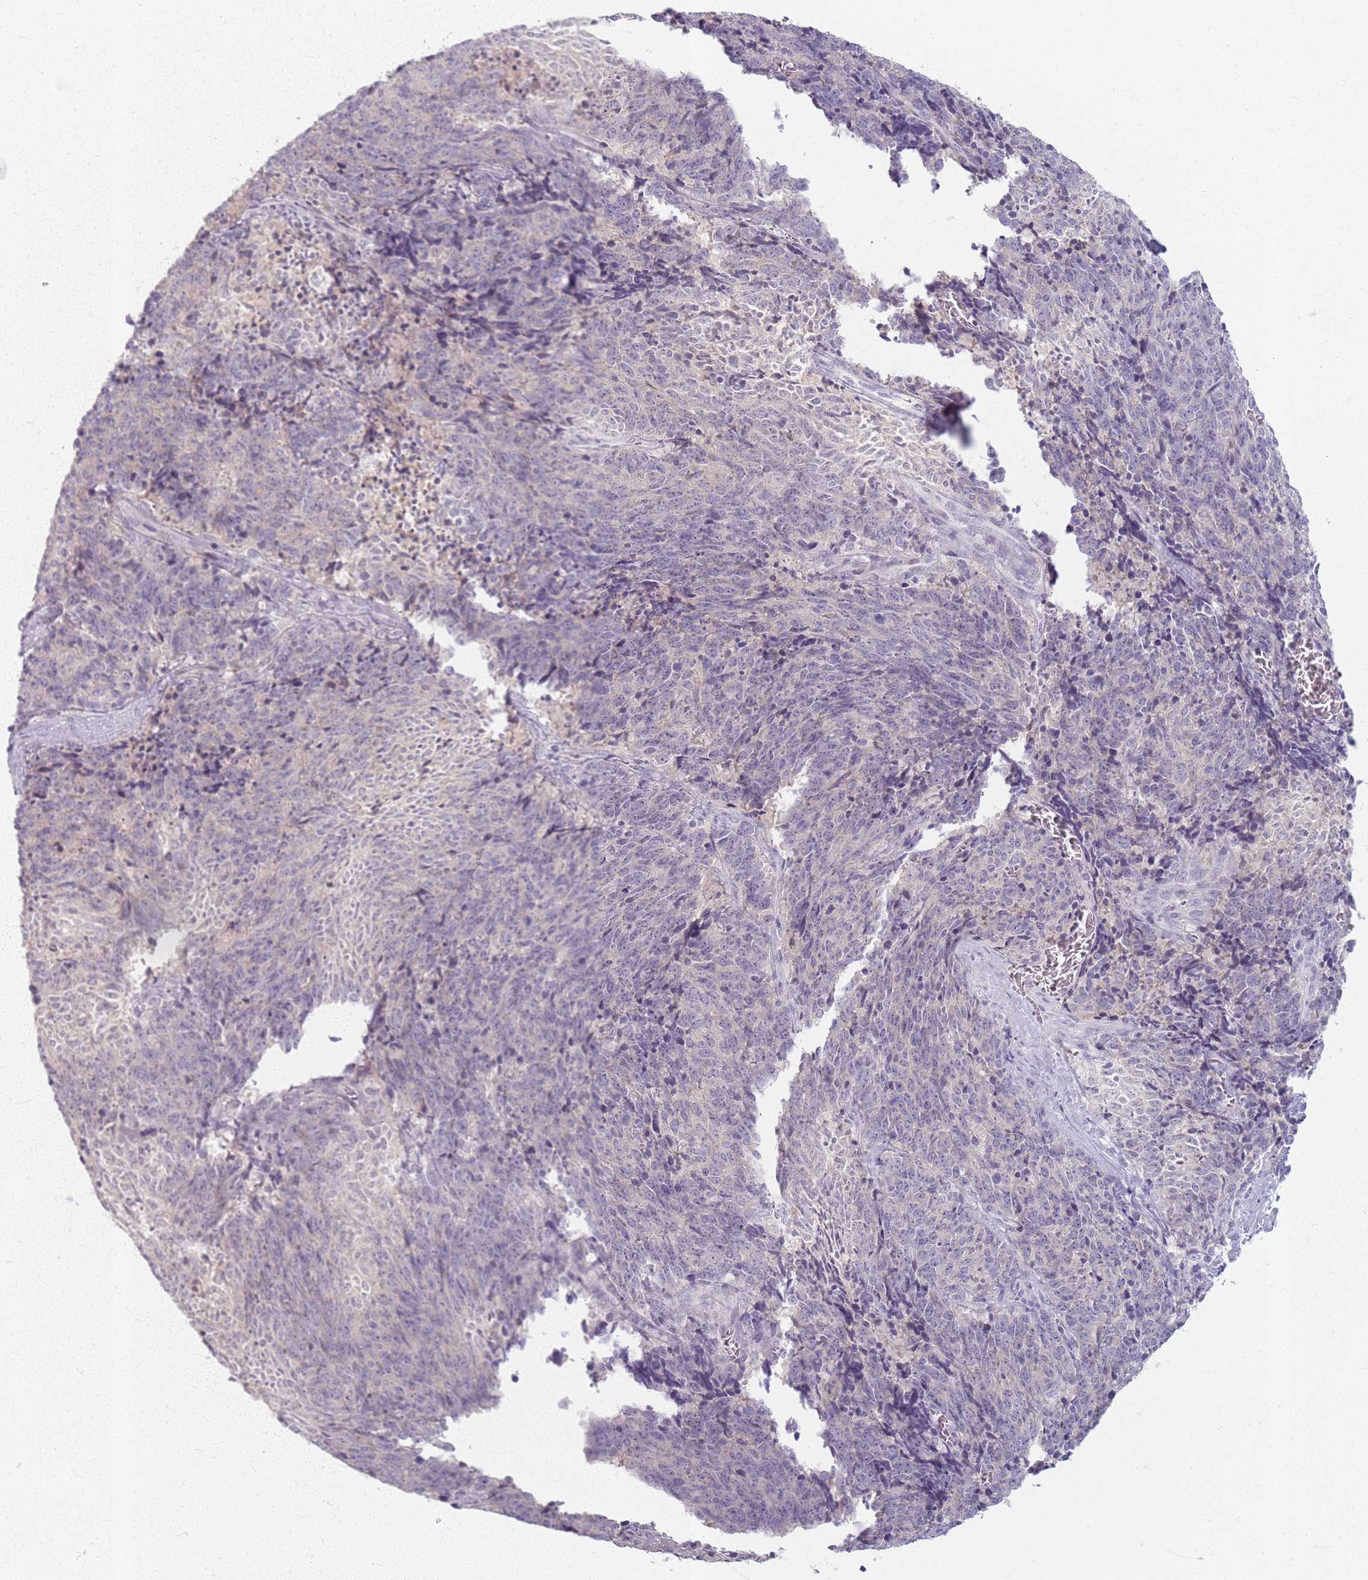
{"staining": {"intensity": "negative", "quantity": "none", "location": "none"}, "tissue": "cervical cancer", "cell_type": "Tumor cells", "image_type": "cancer", "snomed": [{"axis": "morphology", "description": "Squamous cell carcinoma, NOS"}, {"axis": "topography", "description": "Cervix"}], "caption": "Tumor cells show no significant expression in cervical cancer.", "gene": "CRIPT", "patient": {"sex": "female", "age": 29}}